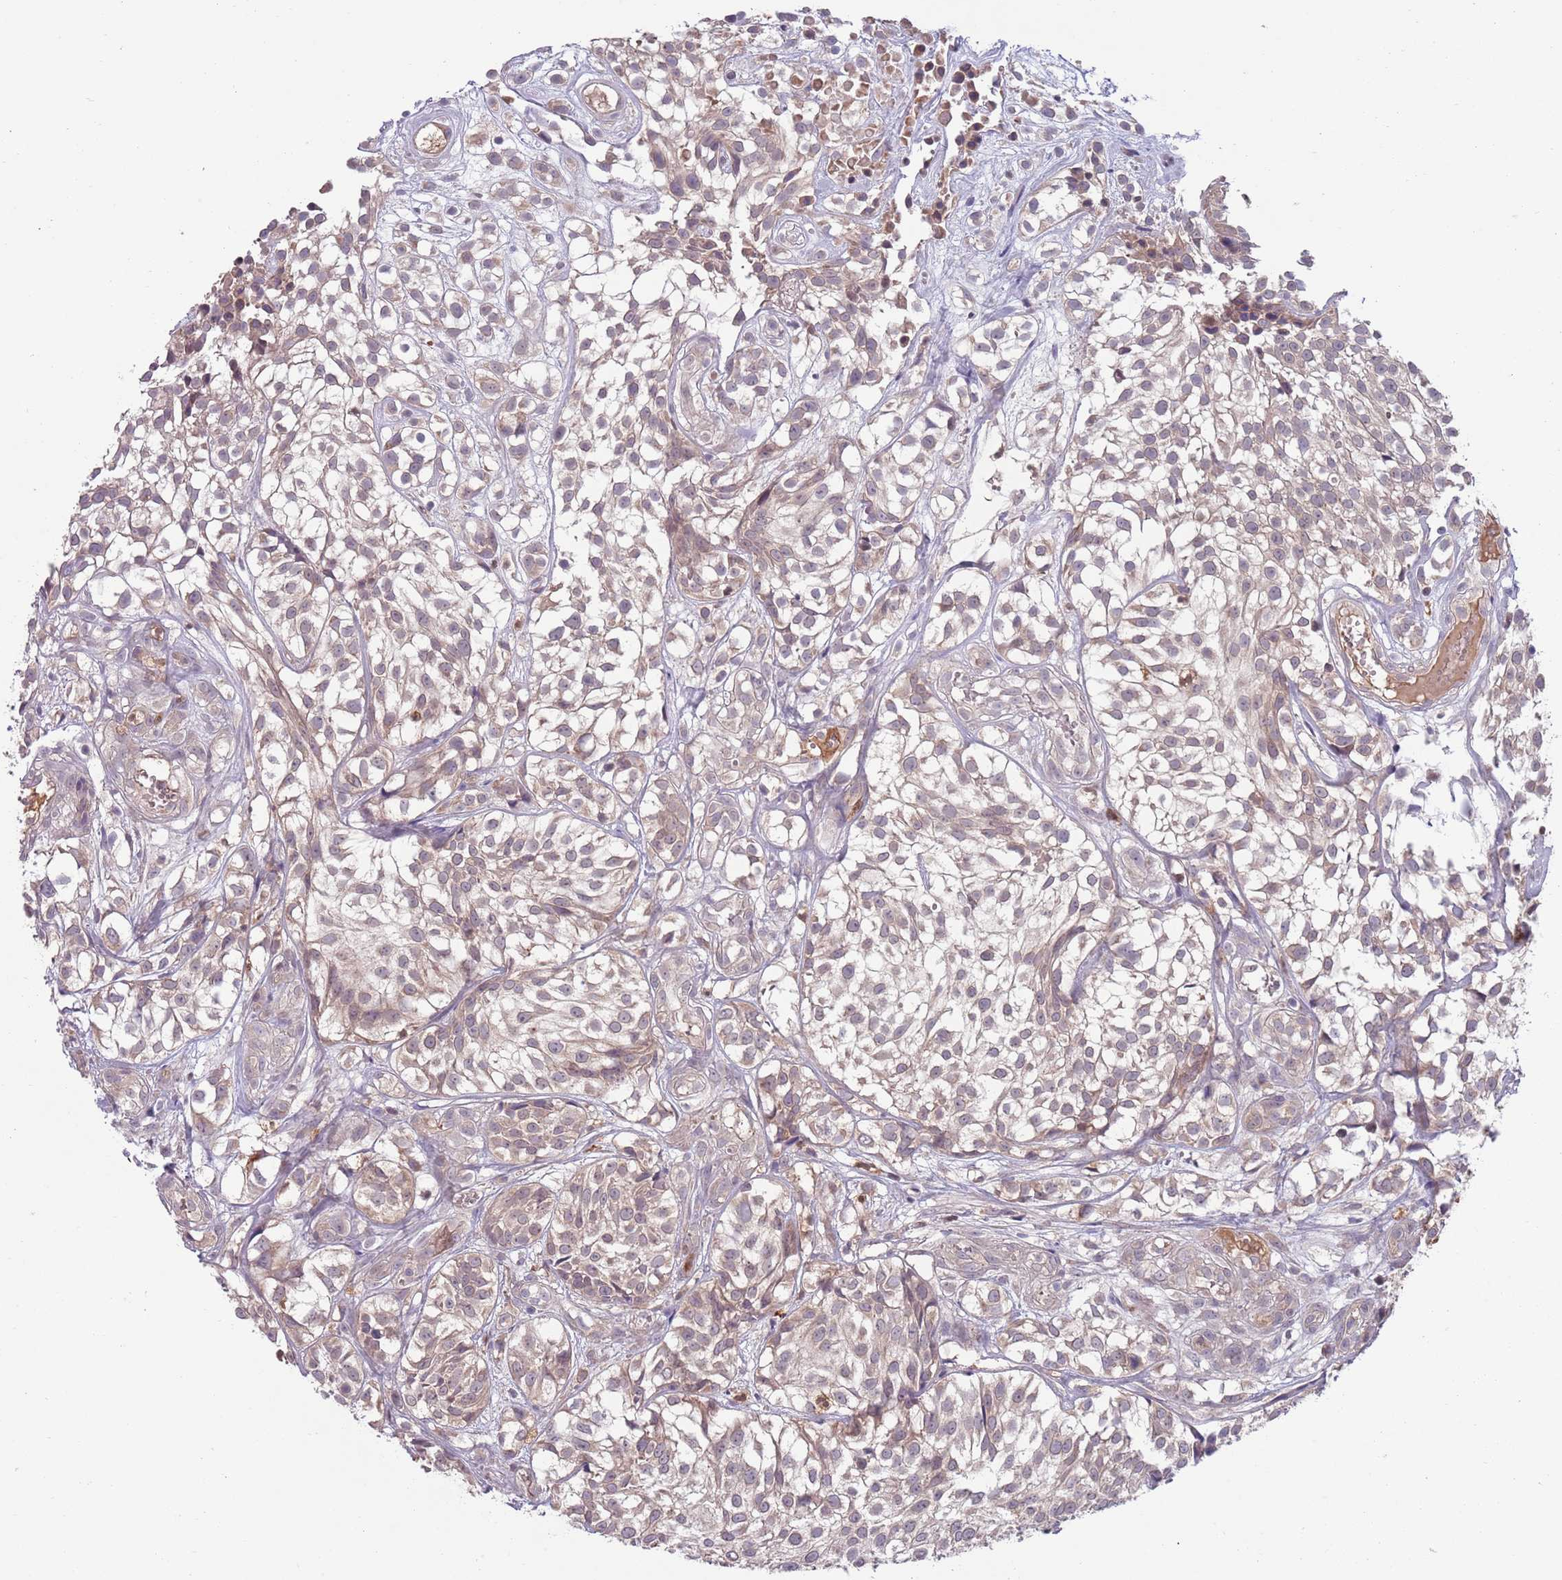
{"staining": {"intensity": "weak", "quantity": "25%-75%", "location": "cytoplasmic/membranous"}, "tissue": "urothelial cancer", "cell_type": "Tumor cells", "image_type": "cancer", "snomed": [{"axis": "morphology", "description": "Urothelial carcinoma, High grade"}, {"axis": "topography", "description": "Urinary bladder"}], "caption": "The photomicrograph displays a brown stain indicating the presence of a protein in the cytoplasmic/membranous of tumor cells in urothelial cancer. (DAB = brown stain, brightfield microscopy at high magnification).", "gene": "TYW1", "patient": {"sex": "male", "age": 56}}